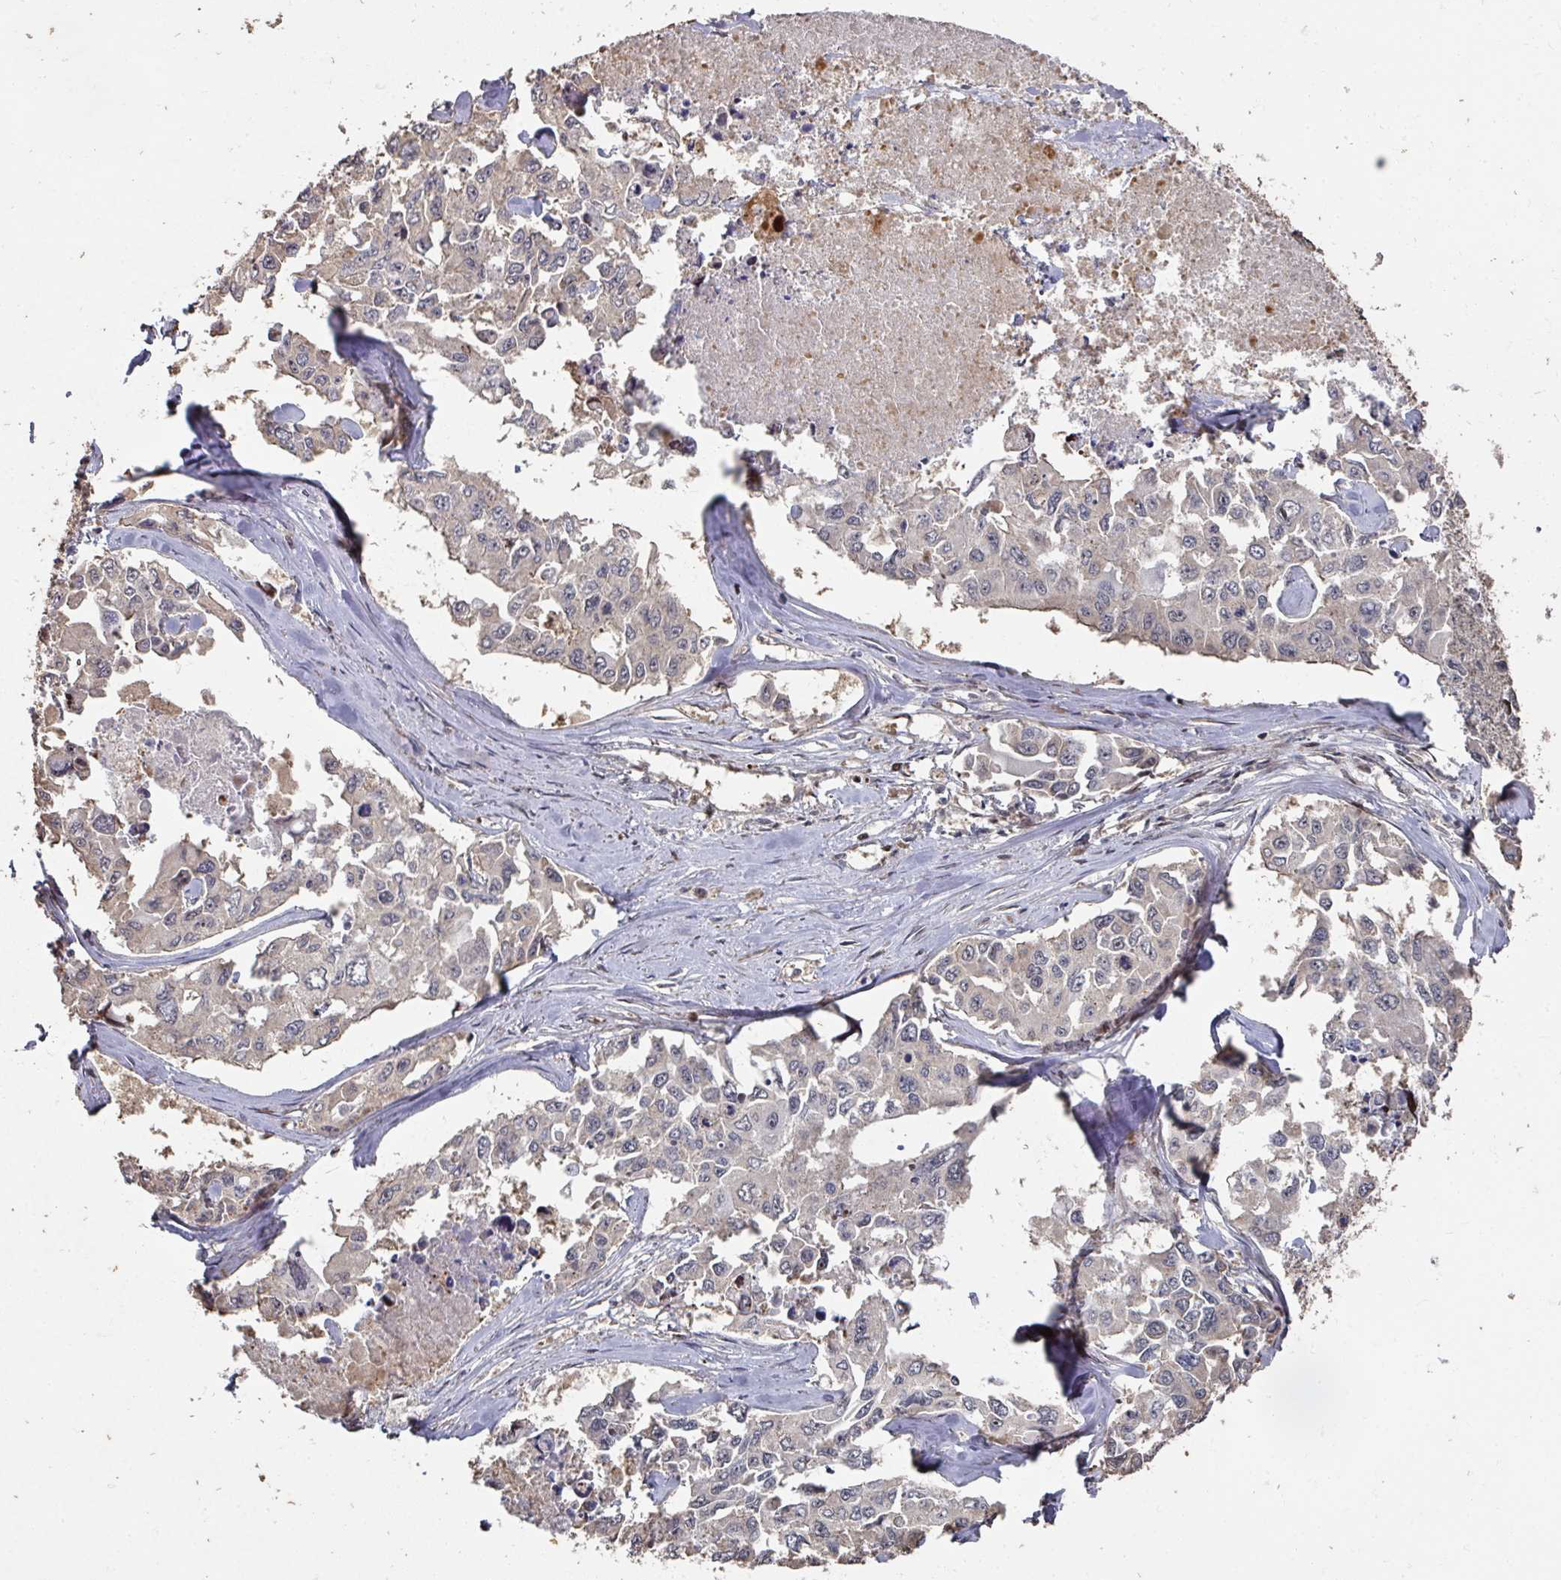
{"staining": {"intensity": "weak", "quantity": "<25%", "location": "cytoplasmic/membranous"}, "tissue": "lung cancer", "cell_type": "Tumor cells", "image_type": "cancer", "snomed": [{"axis": "morphology", "description": "Adenocarcinoma, NOS"}, {"axis": "topography", "description": "Lung"}], "caption": "Immunohistochemistry histopathology image of neoplastic tissue: adenocarcinoma (lung) stained with DAB (3,3'-diaminobenzidine) shows no significant protein positivity in tumor cells.", "gene": "CA7", "patient": {"sex": "male", "age": 64}}